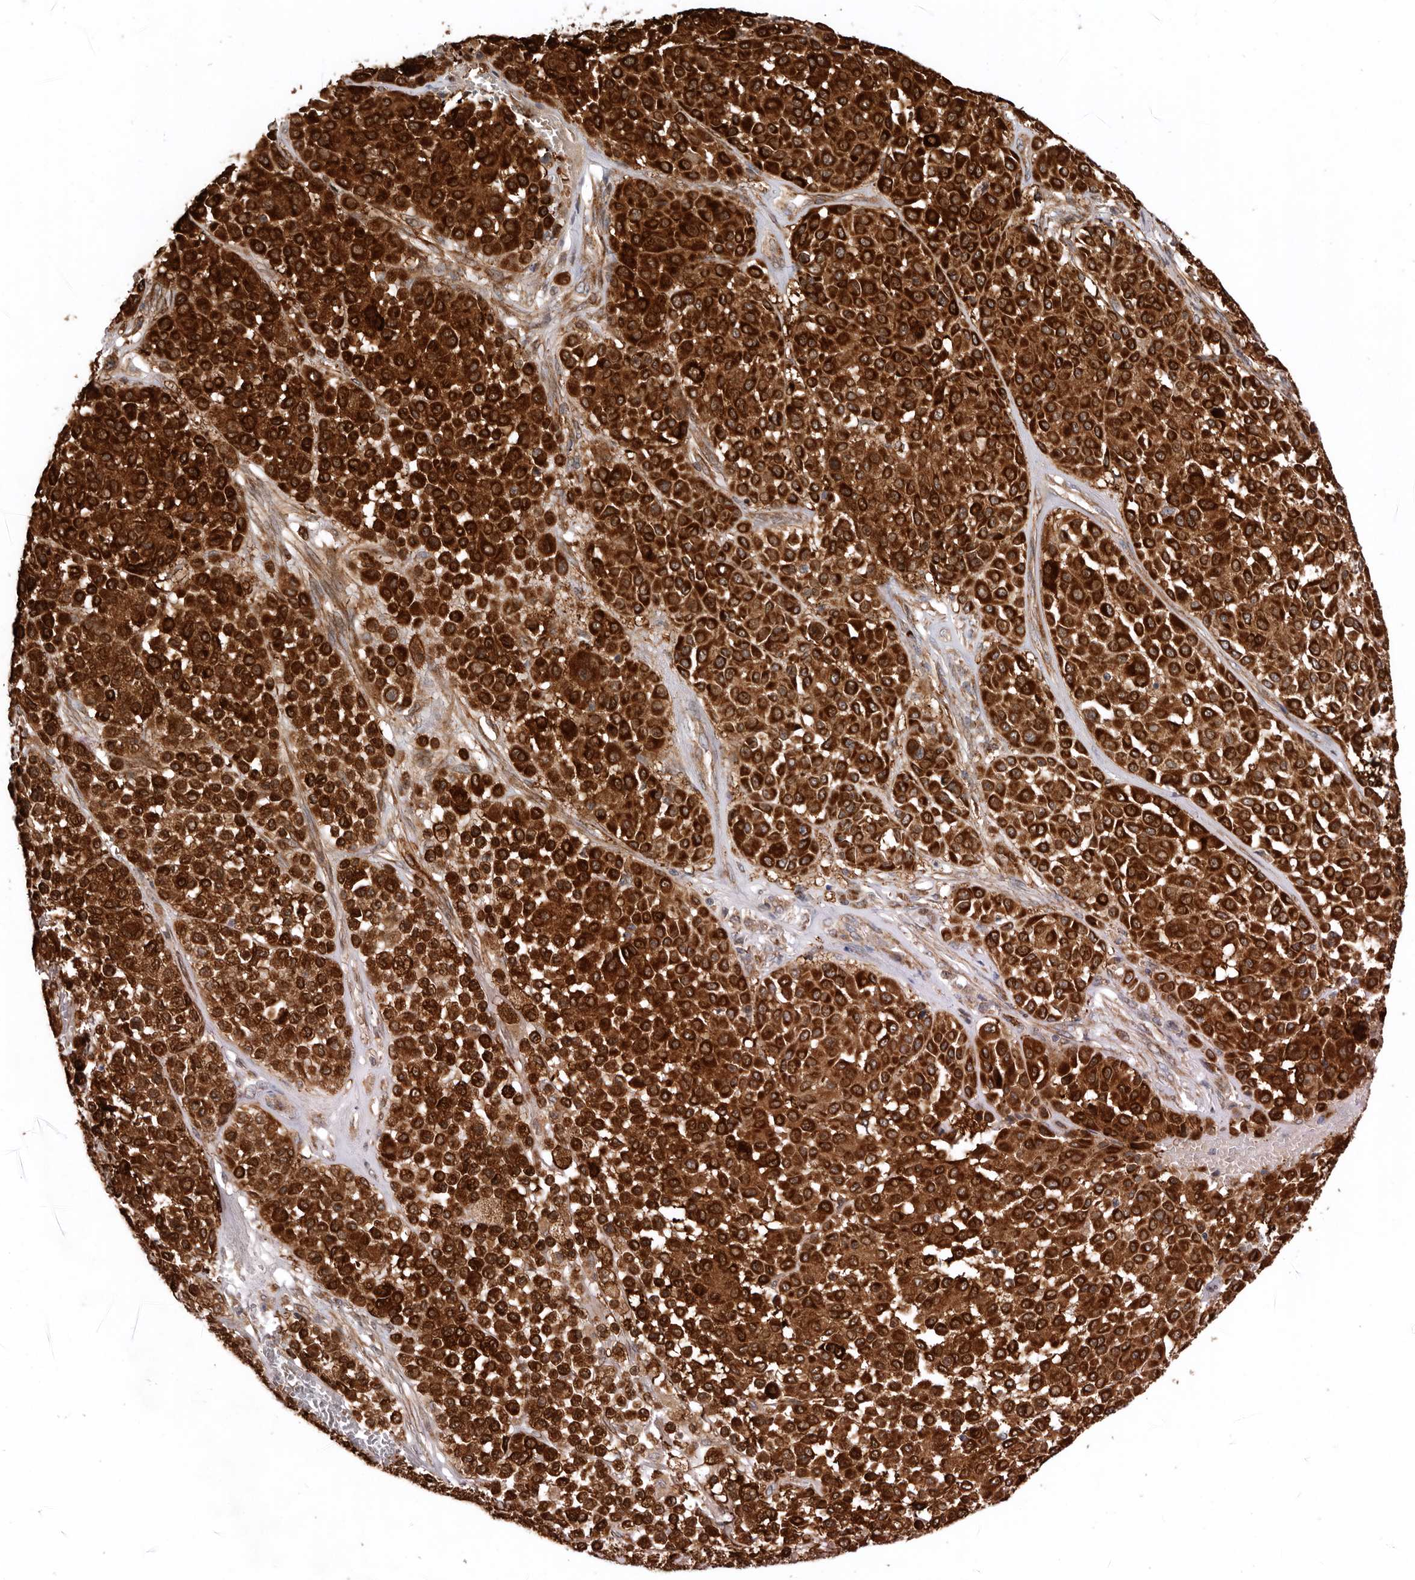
{"staining": {"intensity": "strong", "quantity": ">75%", "location": "cytoplasmic/membranous"}, "tissue": "melanoma", "cell_type": "Tumor cells", "image_type": "cancer", "snomed": [{"axis": "morphology", "description": "Malignant melanoma, Metastatic site"}, {"axis": "topography", "description": "Soft tissue"}], "caption": "Melanoma stained with a brown dye exhibits strong cytoplasmic/membranous positive positivity in about >75% of tumor cells.", "gene": "PROKR1", "patient": {"sex": "male", "age": 41}}